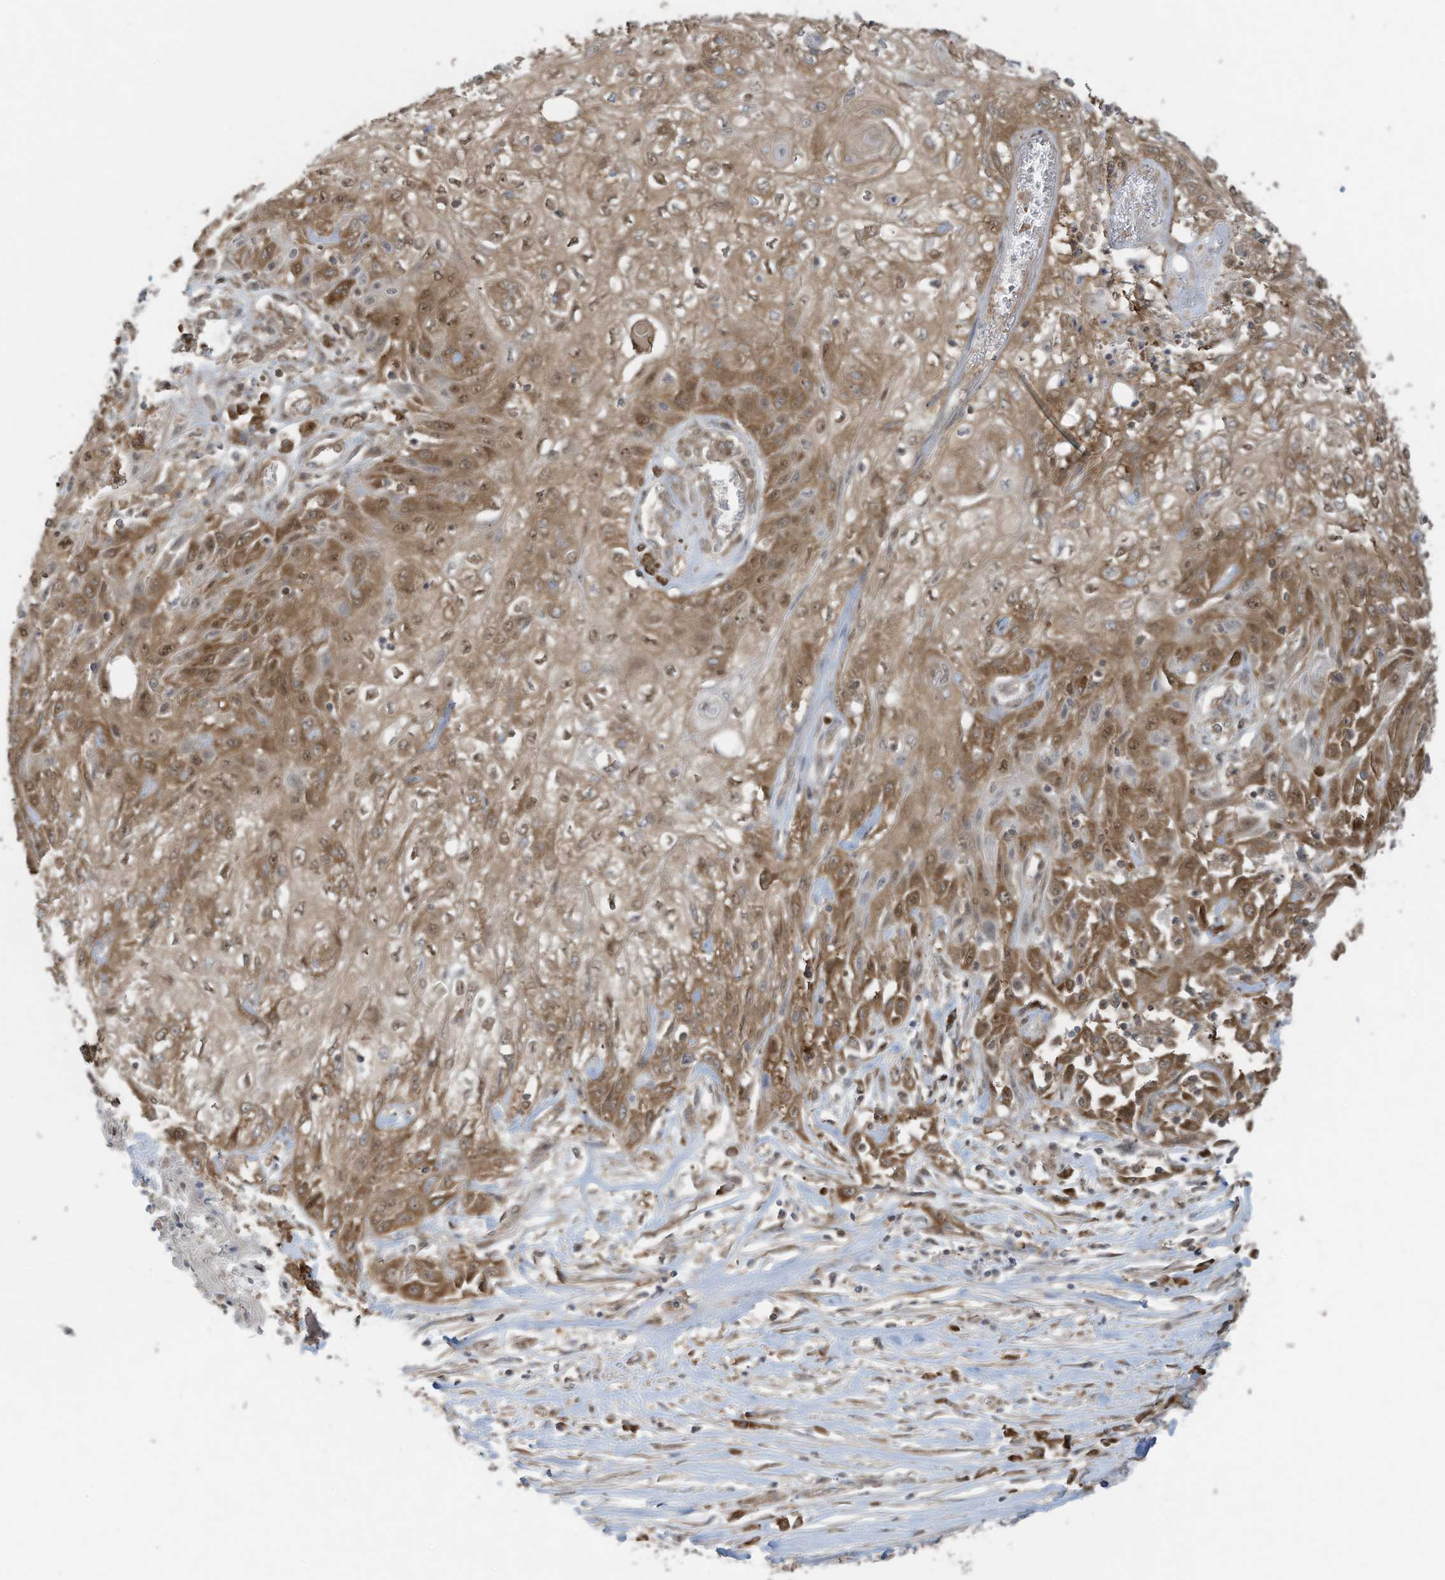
{"staining": {"intensity": "moderate", "quantity": ">75%", "location": "cytoplasmic/membranous,nuclear"}, "tissue": "skin cancer", "cell_type": "Tumor cells", "image_type": "cancer", "snomed": [{"axis": "morphology", "description": "Squamous cell carcinoma, NOS"}, {"axis": "morphology", "description": "Squamous cell carcinoma, metastatic, NOS"}, {"axis": "topography", "description": "Skin"}, {"axis": "topography", "description": "Lymph node"}], "caption": "Immunohistochemical staining of skin metastatic squamous cell carcinoma shows moderate cytoplasmic/membranous and nuclear protein positivity in about >75% of tumor cells.", "gene": "OLA1", "patient": {"sex": "male", "age": 75}}